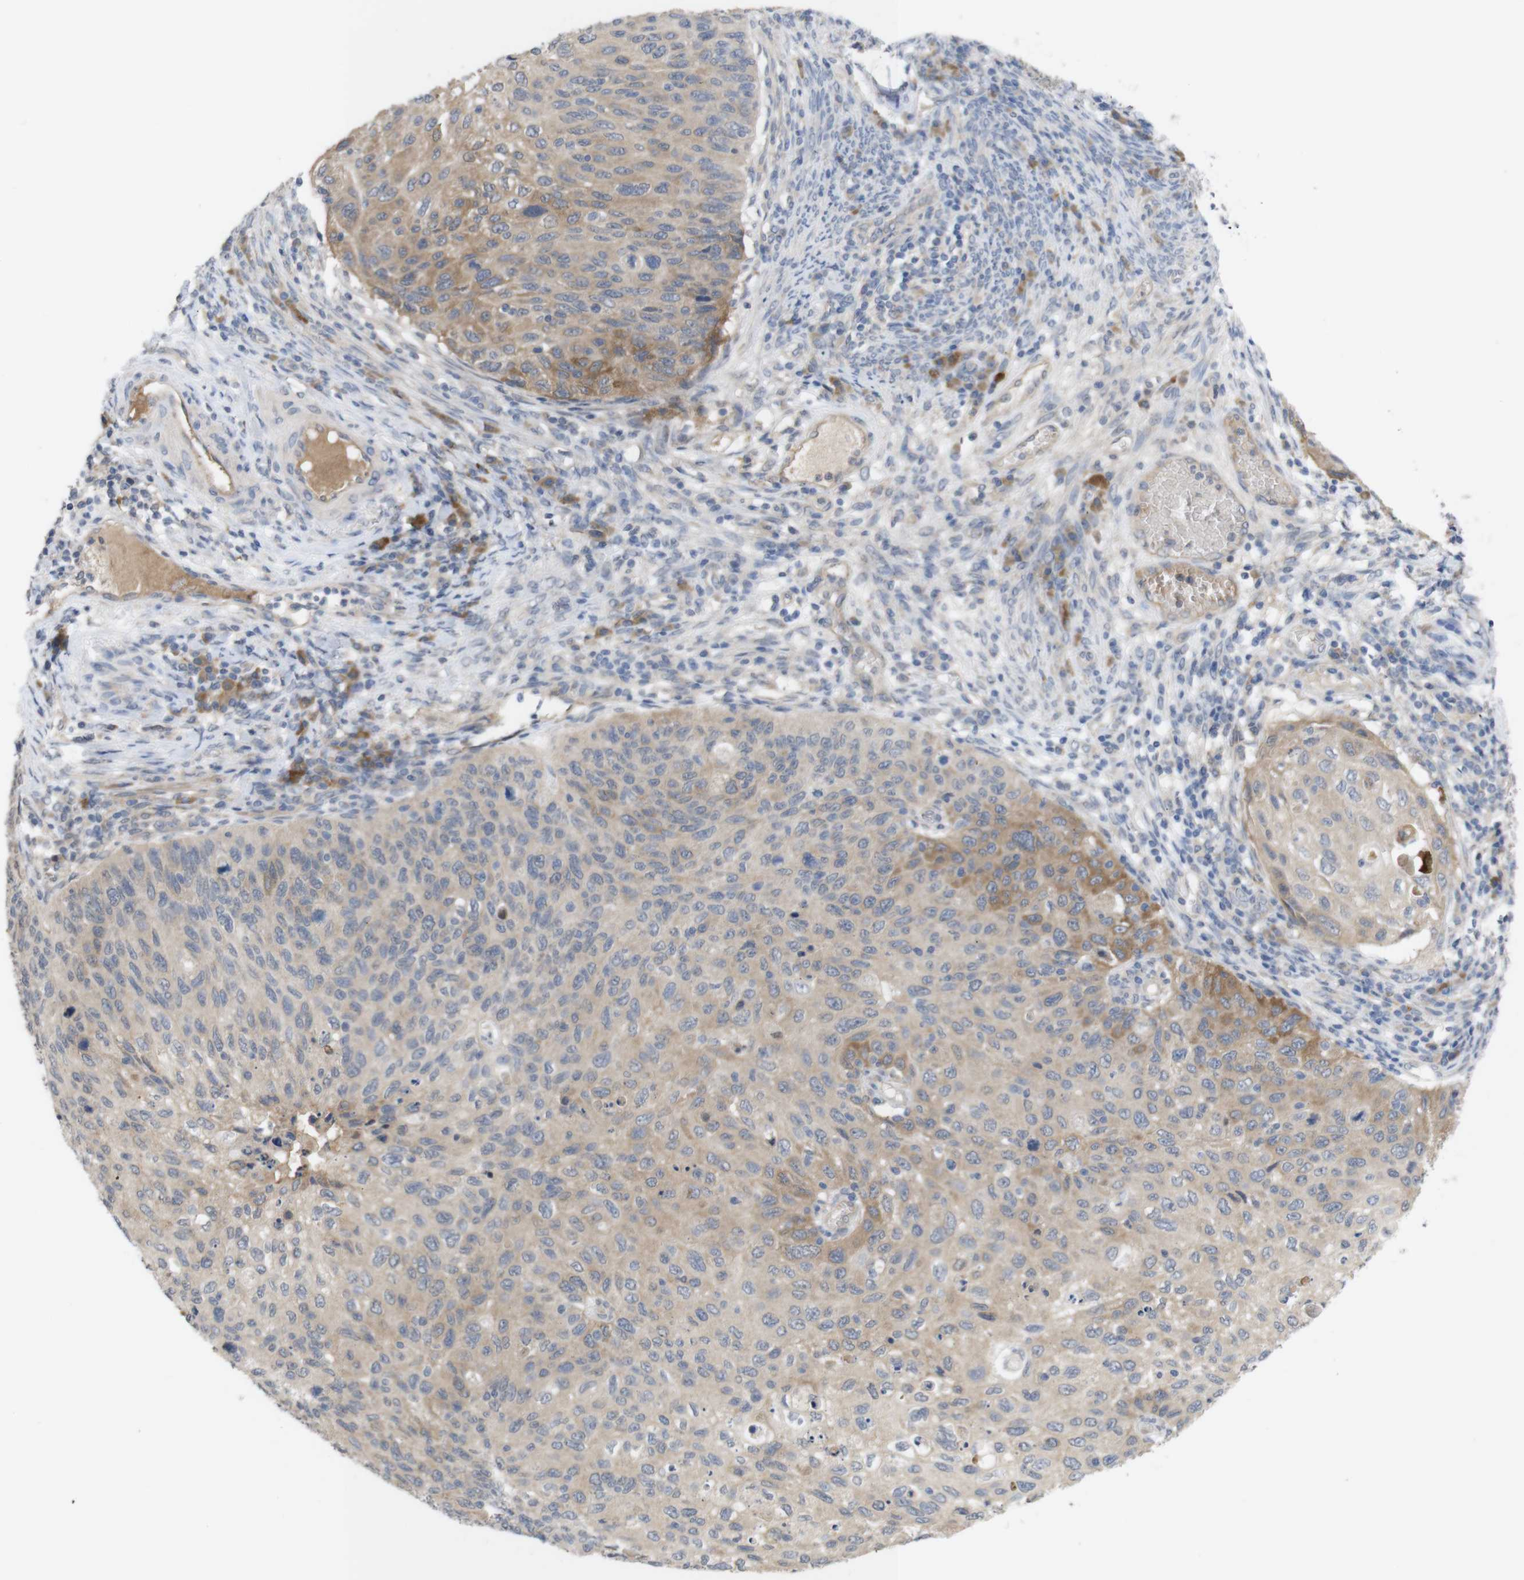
{"staining": {"intensity": "moderate", "quantity": "25%-75%", "location": "cytoplasmic/membranous"}, "tissue": "cervical cancer", "cell_type": "Tumor cells", "image_type": "cancer", "snomed": [{"axis": "morphology", "description": "Squamous cell carcinoma, NOS"}, {"axis": "topography", "description": "Cervix"}], "caption": "DAB immunohistochemical staining of cervical cancer demonstrates moderate cytoplasmic/membranous protein positivity in about 25%-75% of tumor cells.", "gene": "BCAR3", "patient": {"sex": "female", "age": 70}}